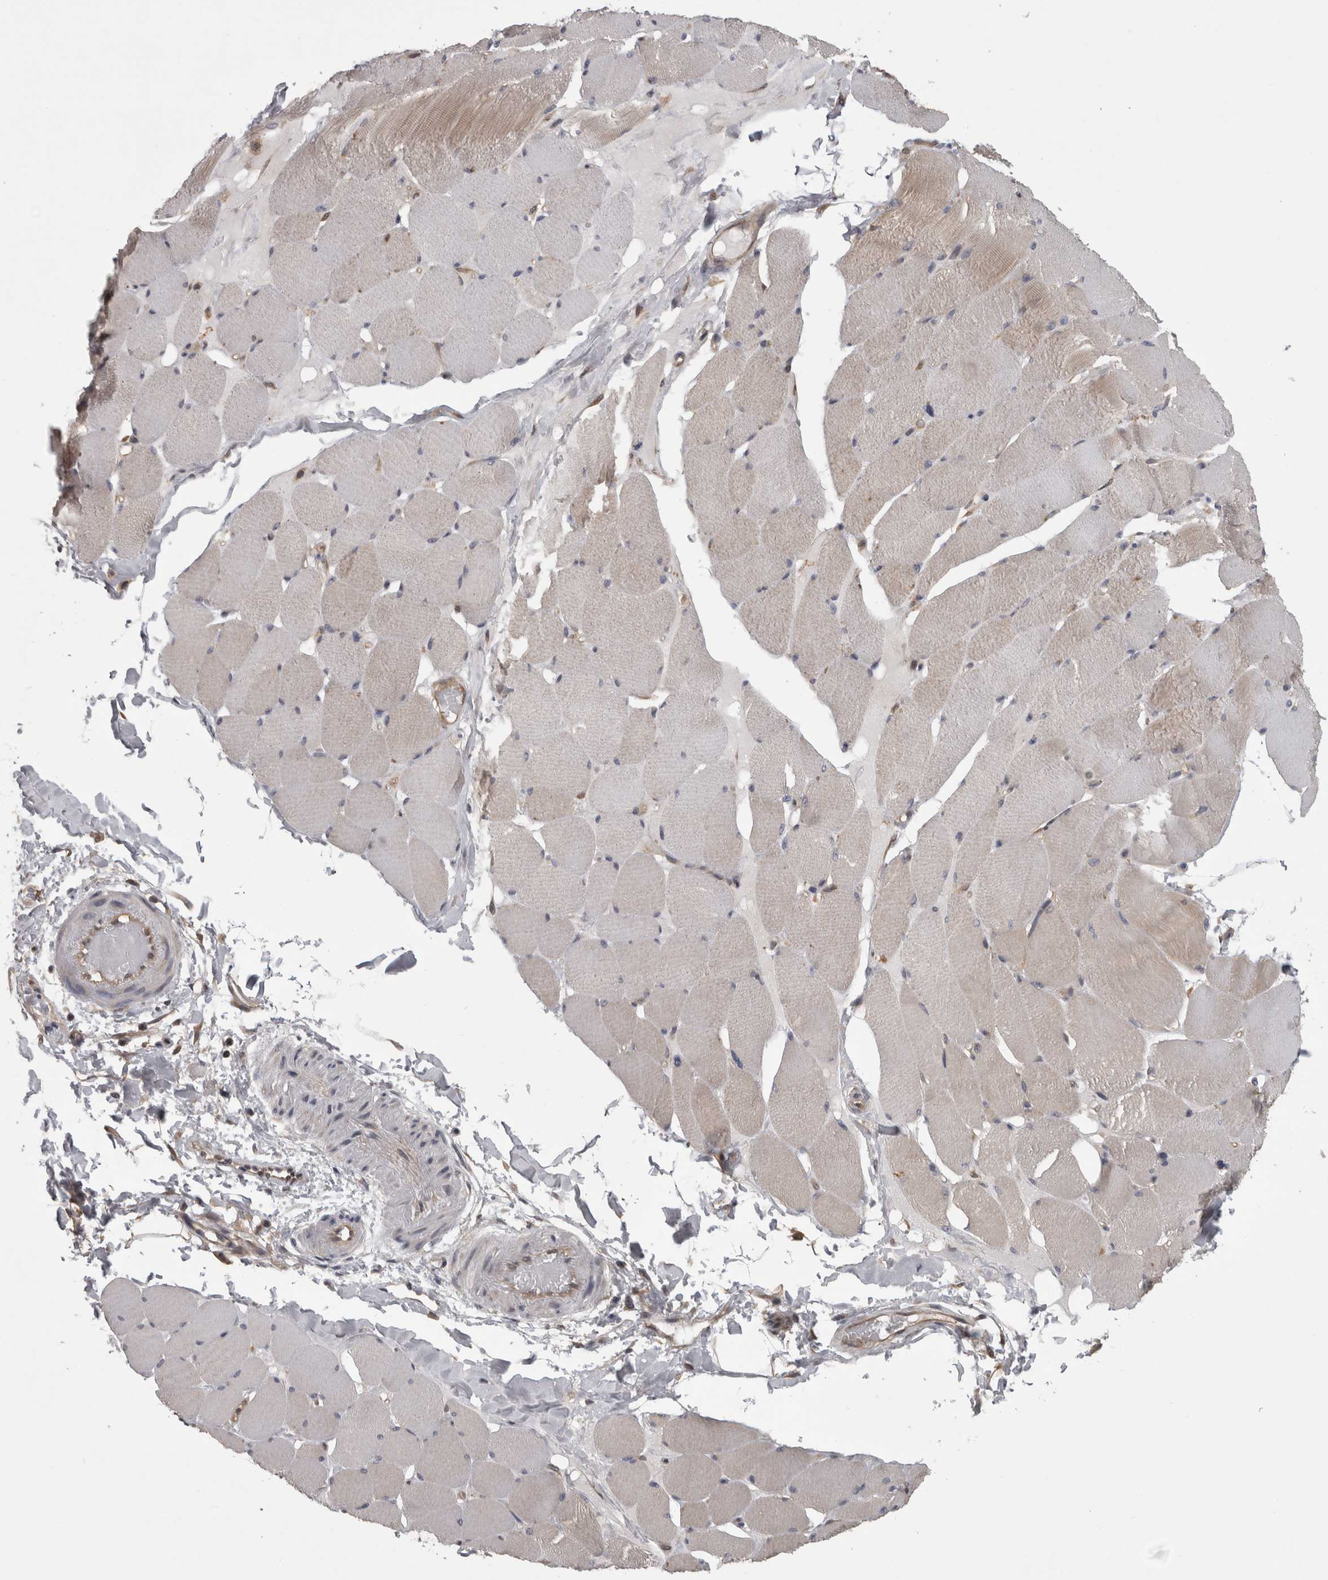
{"staining": {"intensity": "weak", "quantity": "<25%", "location": "cytoplasmic/membranous"}, "tissue": "skeletal muscle", "cell_type": "Myocytes", "image_type": "normal", "snomed": [{"axis": "morphology", "description": "Normal tissue, NOS"}, {"axis": "topography", "description": "Skin"}, {"axis": "topography", "description": "Skeletal muscle"}], "caption": "A micrograph of human skeletal muscle is negative for staining in myocytes. (Brightfield microscopy of DAB (3,3'-diaminobenzidine) IHC at high magnification).", "gene": "APRT", "patient": {"sex": "male", "age": 83}}